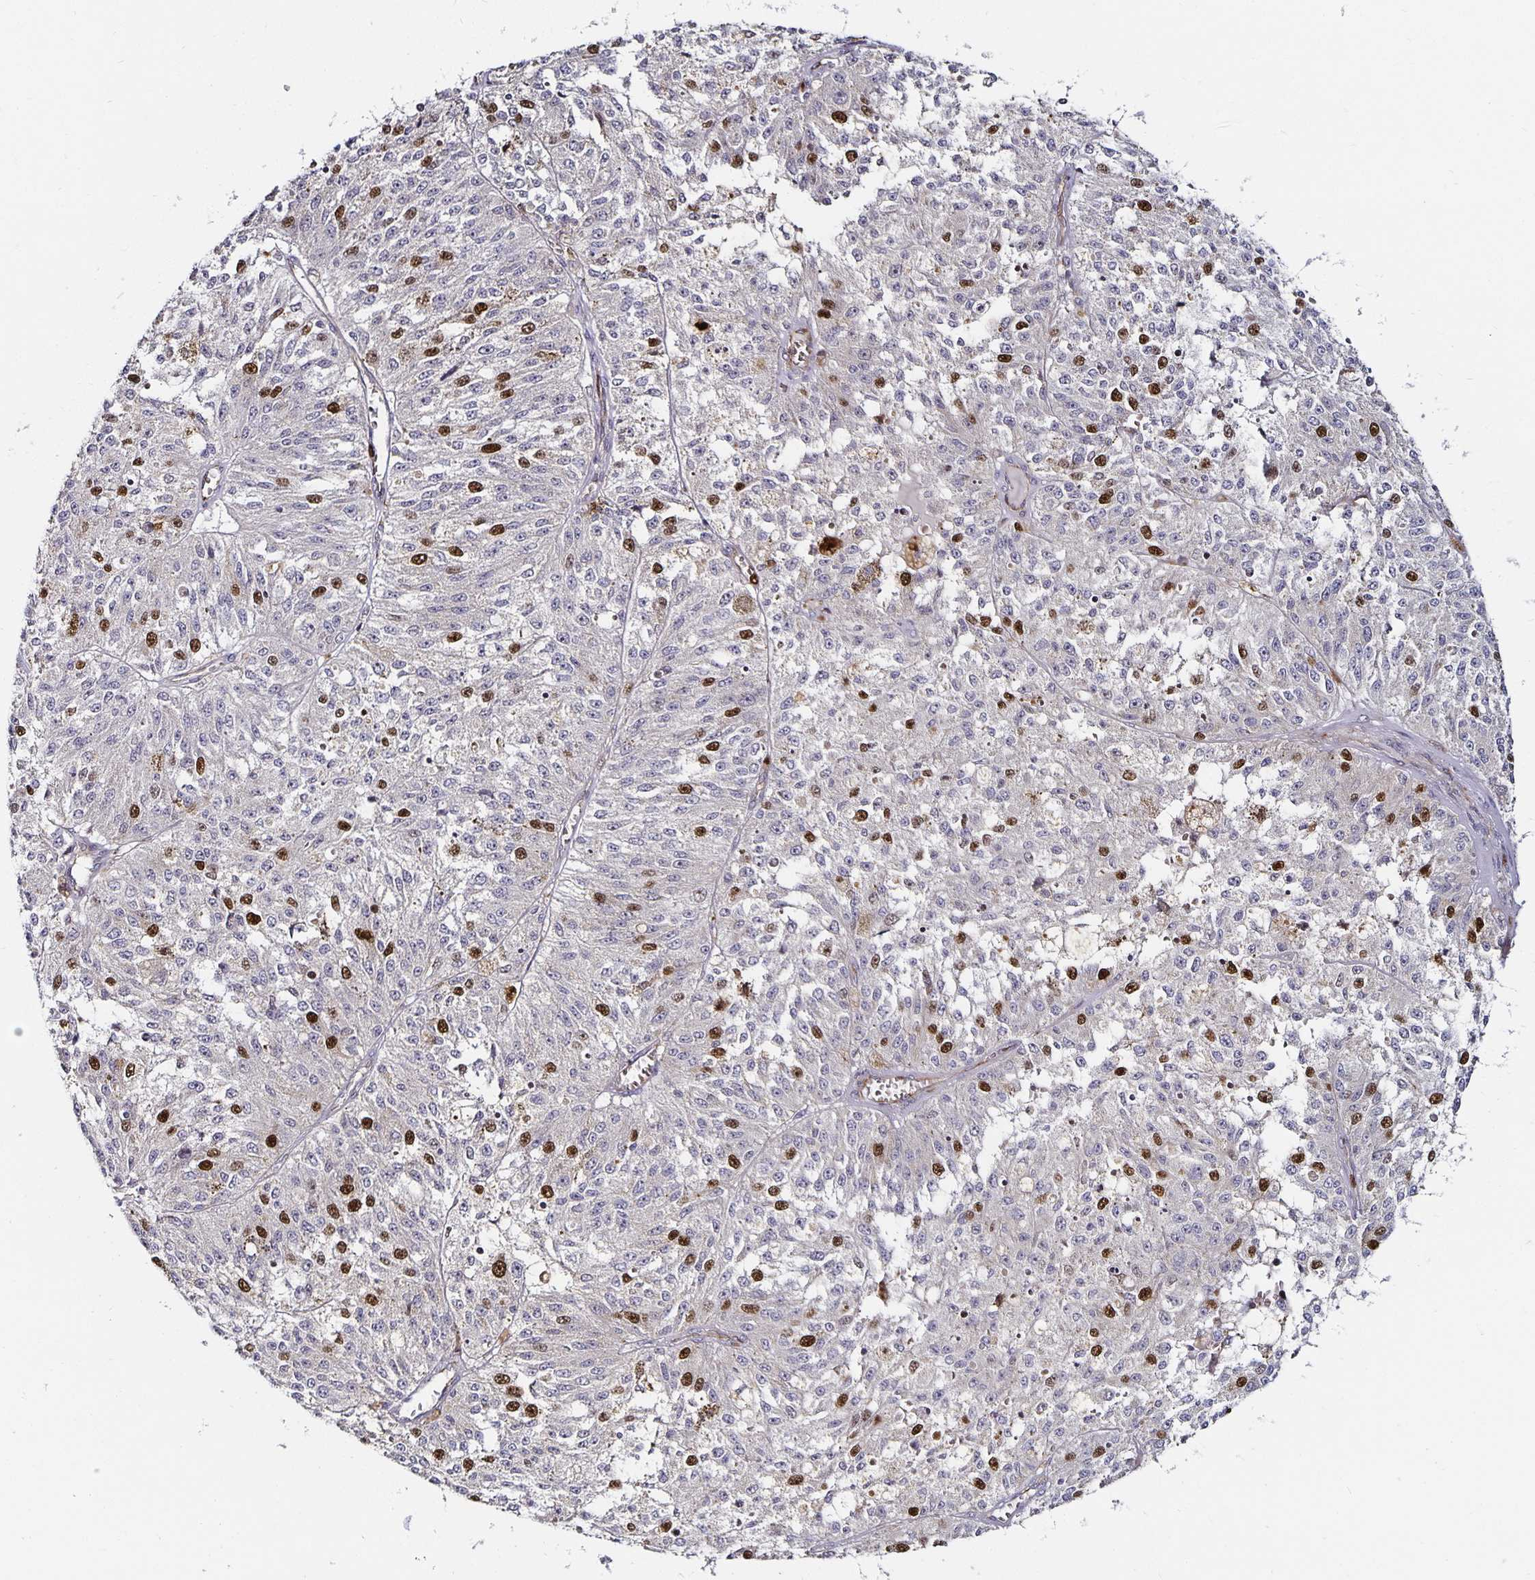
{"staining": {"intensity": "strong", "quantity": "<25%", "location": "nuclear"}, "tissue": "melanoma", "cell_type": "Tumor cells", "image_type": "cancer", "snomed": [{"axis": "morphology", "description": "Malignant melanoma, Metastatic site"}, {"axis": "topography", "description": "Lymph node"}], "caption": "Immunohistochemical staining of malignant melanoma (metastatic site) displays medium levels of strong nuclear staining in about <25% of tumor cells.", "gene": "ANLN", "patient": {"sex": "female", "age": 64}}